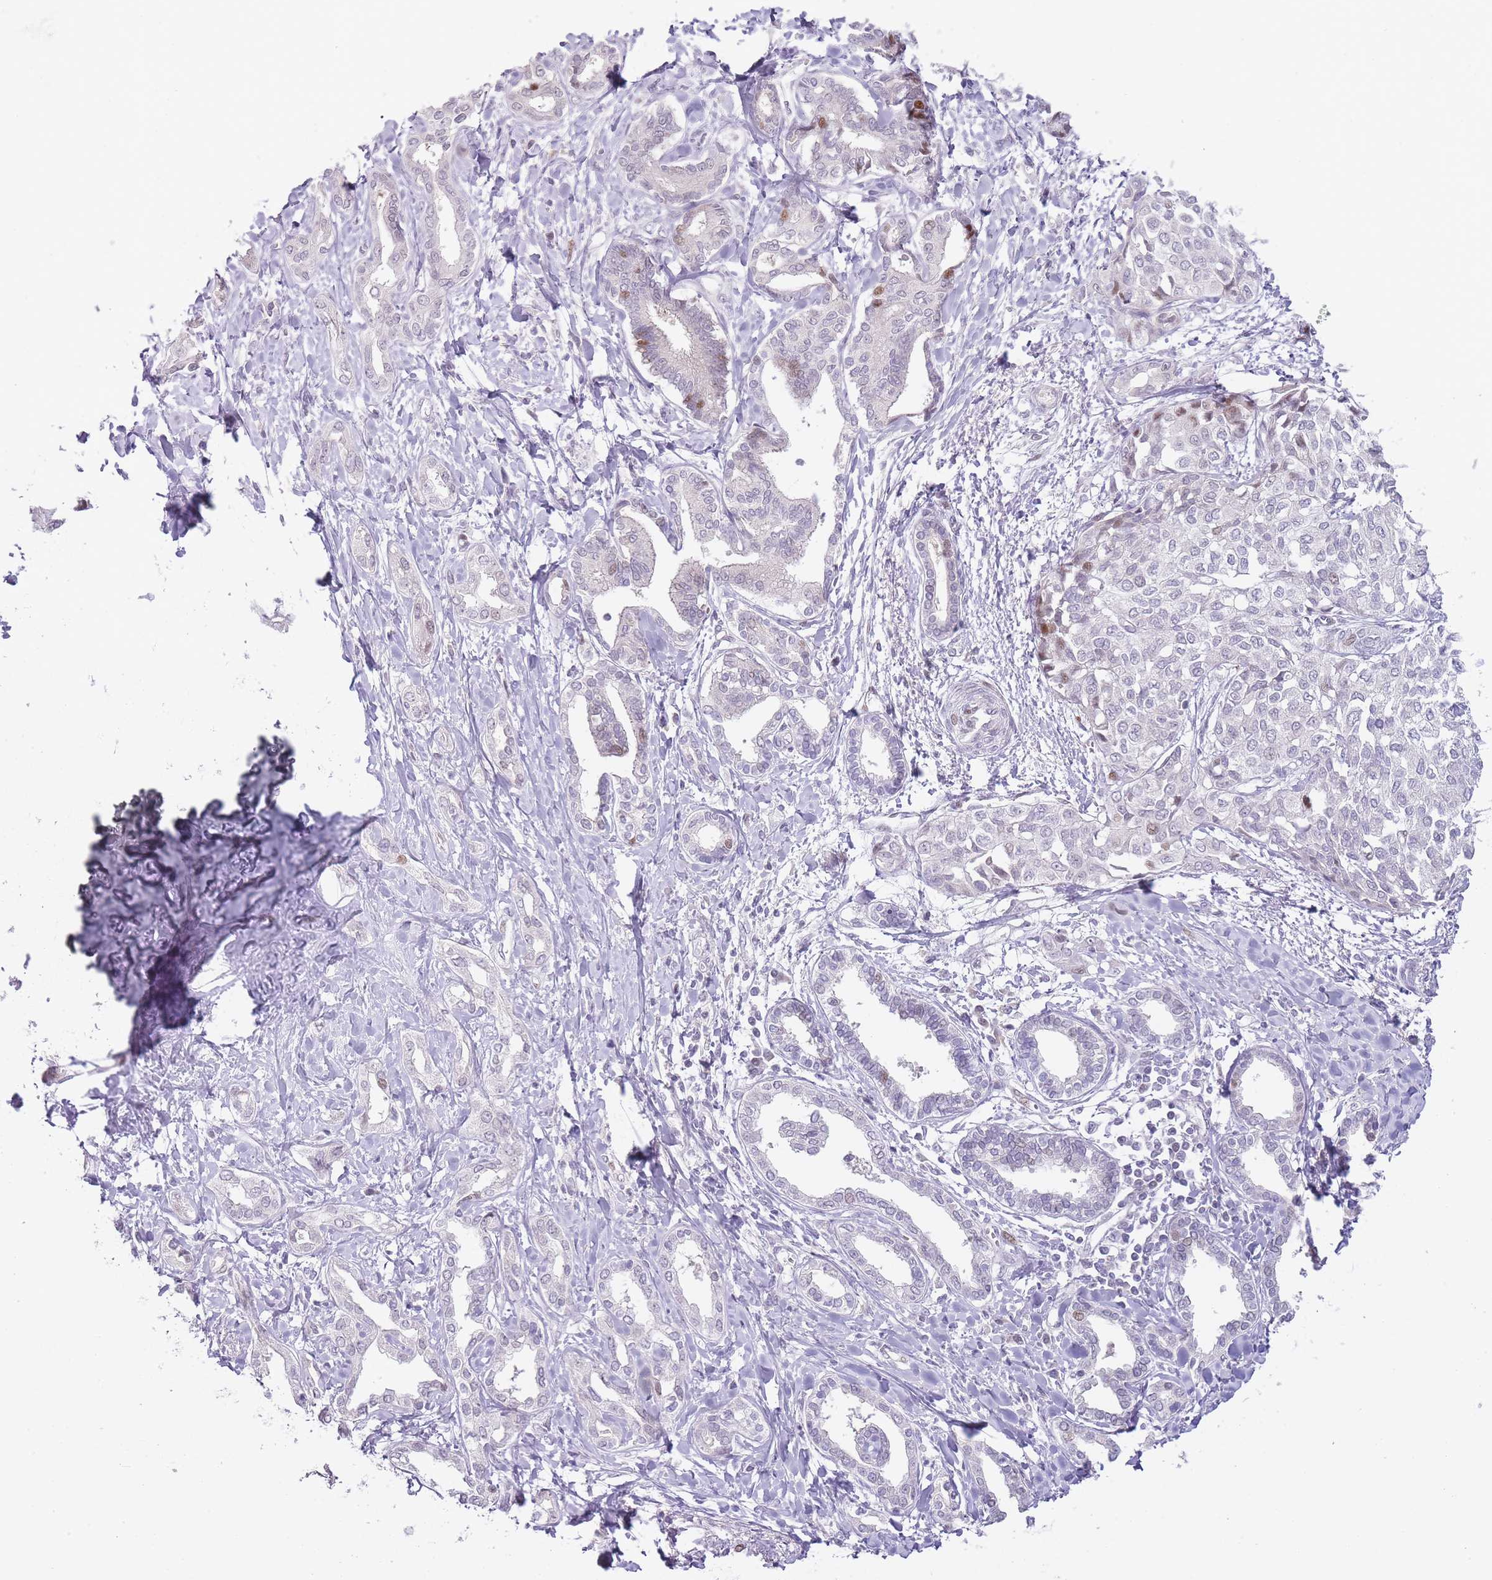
{"staining": {"intensity": "moderate", "quantity": "<25%", "location": "nuclear"}, "tissue": "liver cancer", "cell_type": "Tumor cells", "image_type": "cancer", "snomed": [{"axis": "morphology", "description": "Cholangiocarcinoma"}, {"axis": "topography", "description": "Liver"}], "caption": "An IHC photomicrograph of neoplastic tissue is shown. Protein staining in brown labels moderate nuclear positivity in cholangiocarcinoma (liver) within tumor cells.", "gene": "OGG1", "patient": {"sex": "female", "age": 77}}